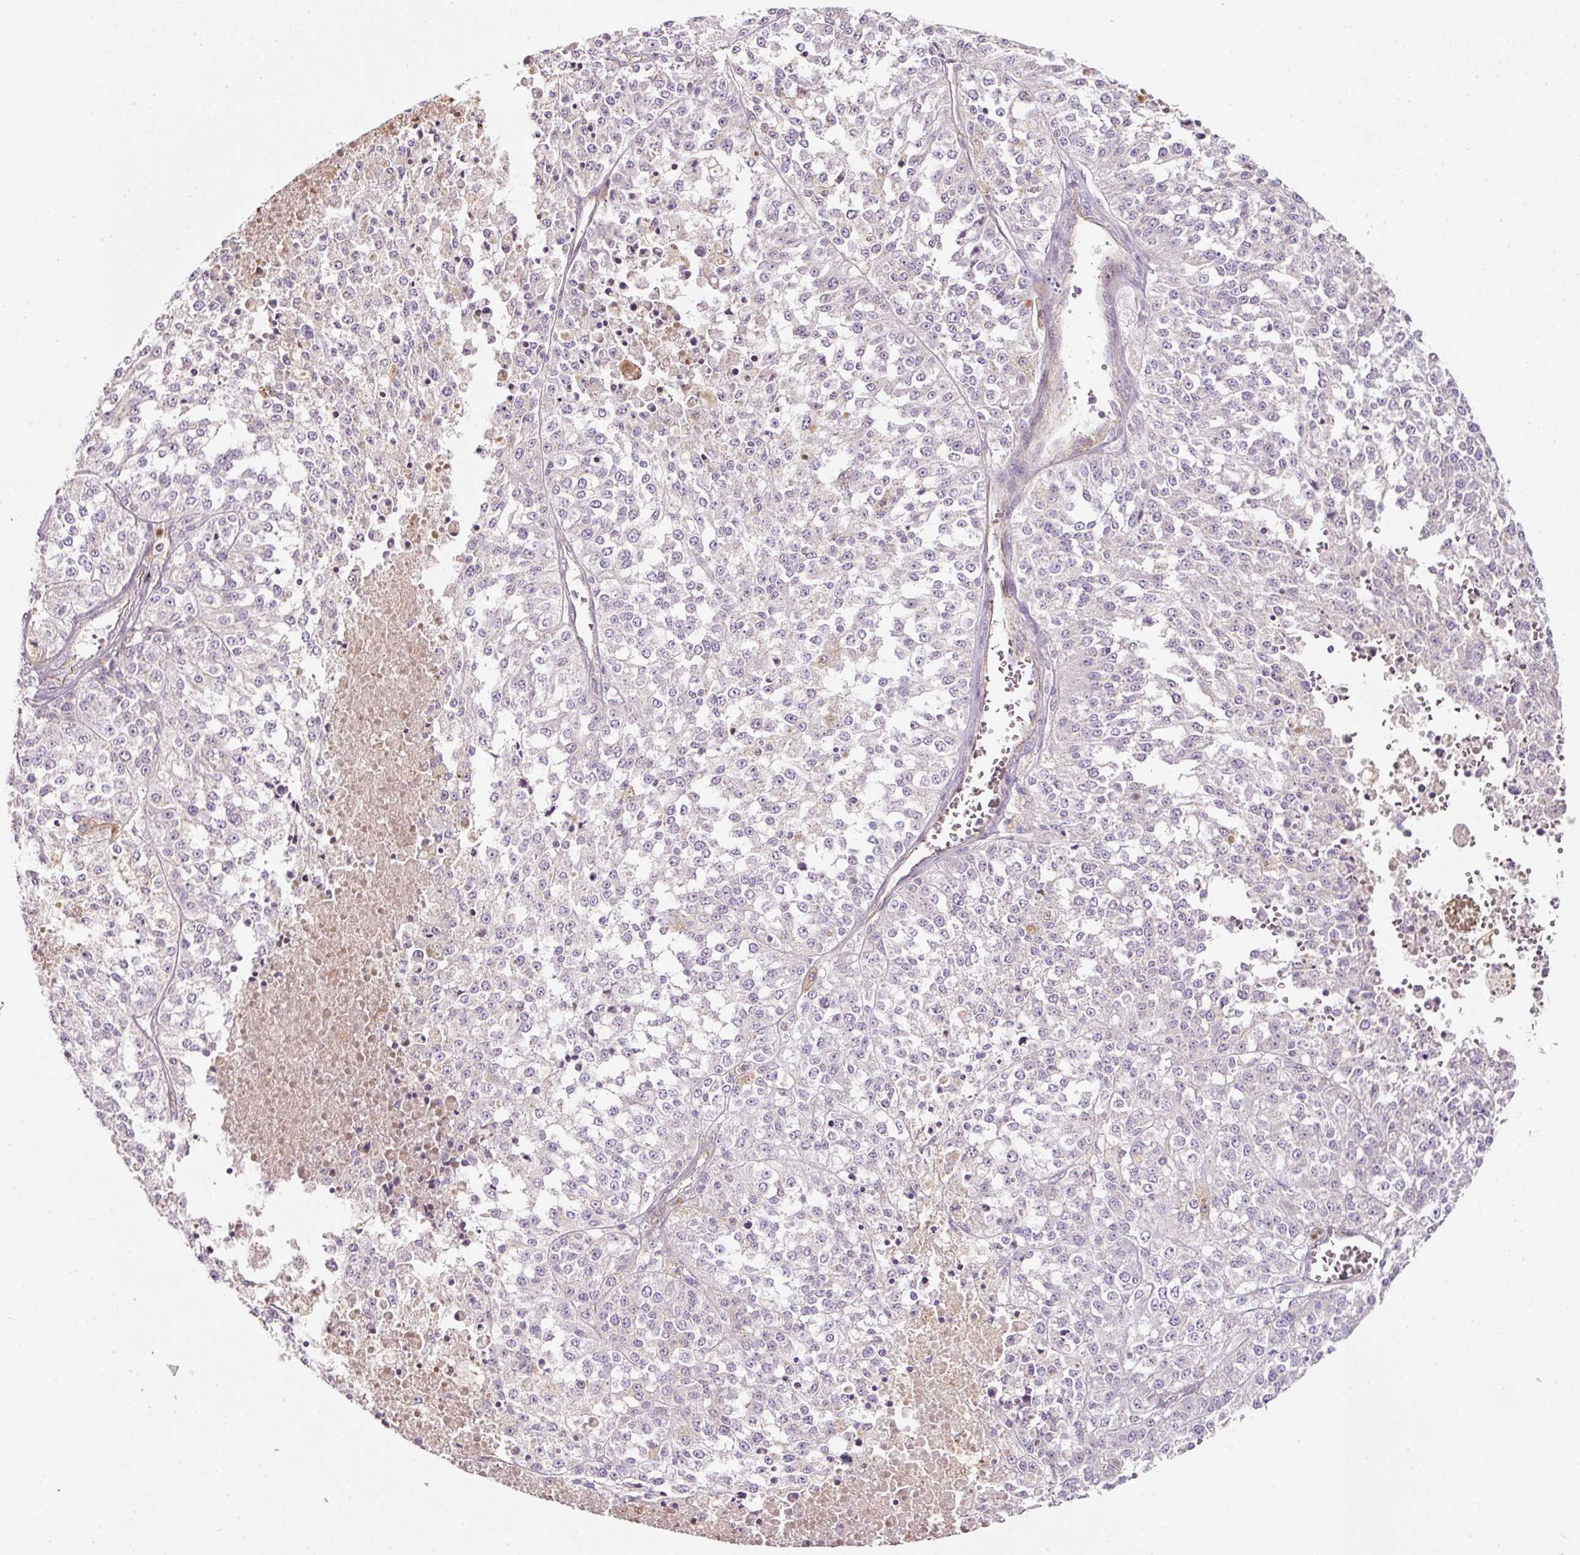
{"staining": {"intensity": "negative", "quantity": "none", "location": "none"}, "tissue": "melanoma", "cell_type": "Tumor cells", "image_type": "cancer", "snomed": [{"axis": "morphology", "description": "Malignant melanoma, NOS"}, {"axis": "topography", "description": "Skin"}], "caption": "High magnification brightfield microscopy of malignant melanoma stained with DAB (brown) and counterstained with hematoxylin (blue): tumor cells show no significant expression.", "gene": "NBPF11", "patient": {"sex": "female", "age": 64}}